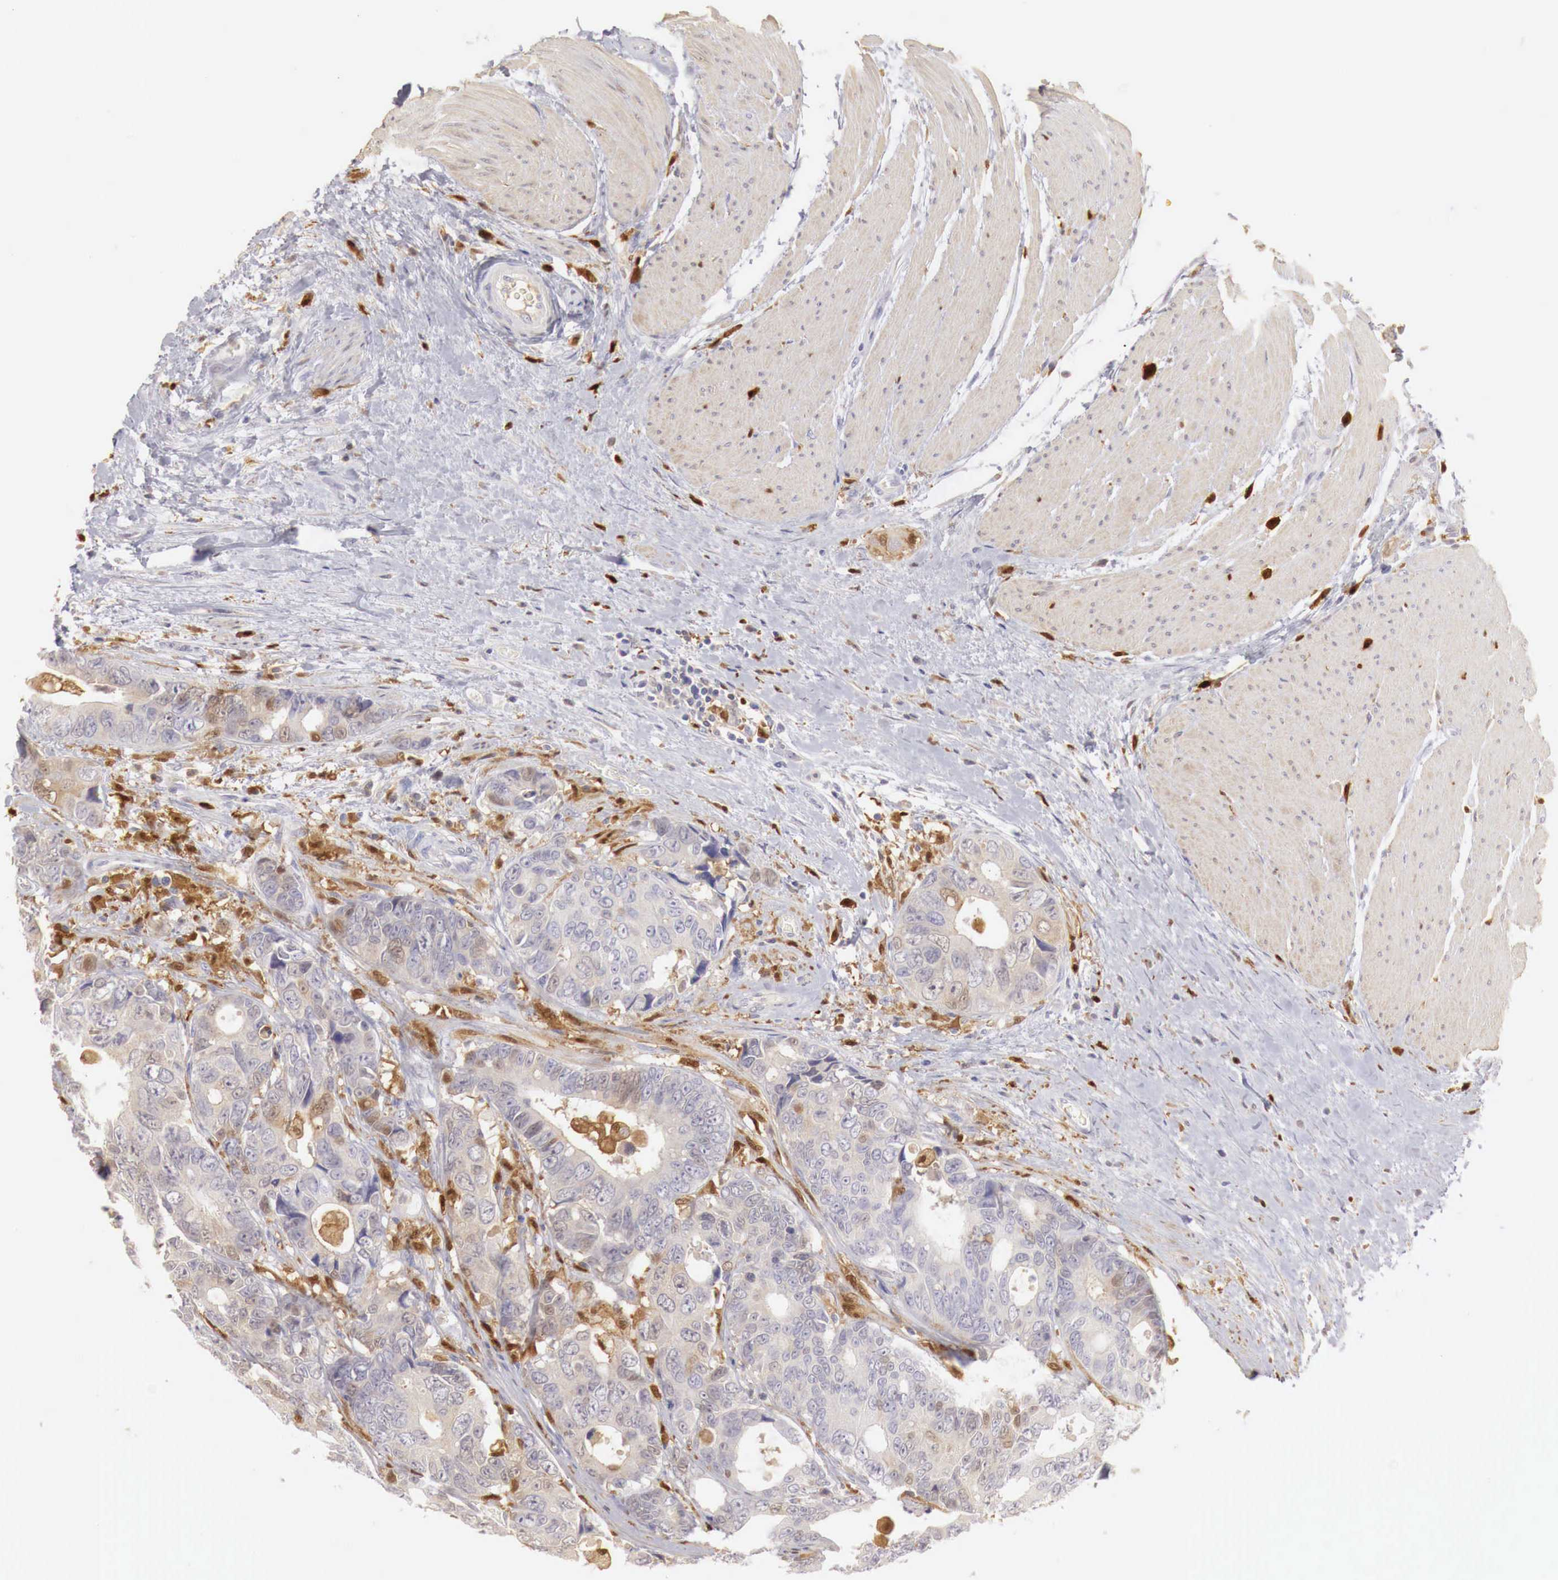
{"staining": {"intensity": "weak", "quantity": "25%-75%", "location": "cytoplasmic/membranous"}, "tissue": "colorectal cancer", "cell_type": "Tumor cells", "image_type": "cancer", "snomed": [{"axis": "morphology", "description": "Adenocarcinoma, NOS"}, {"axis": "topography", "description": "Rectum"}], "caption": "Protein staining displays weak cytoplasmic/membranous staining in about 25%-75% of tumor cells in colorectal cancer (adenocarcinoma). (Stains: DAB (3,3'-diaminobenzidine) in brown, nuclei in blue, Microscopy: brightfield microscopy at high magnification).", "gene": "RENBP", "patient": {"sex": "female", "age": 67}}